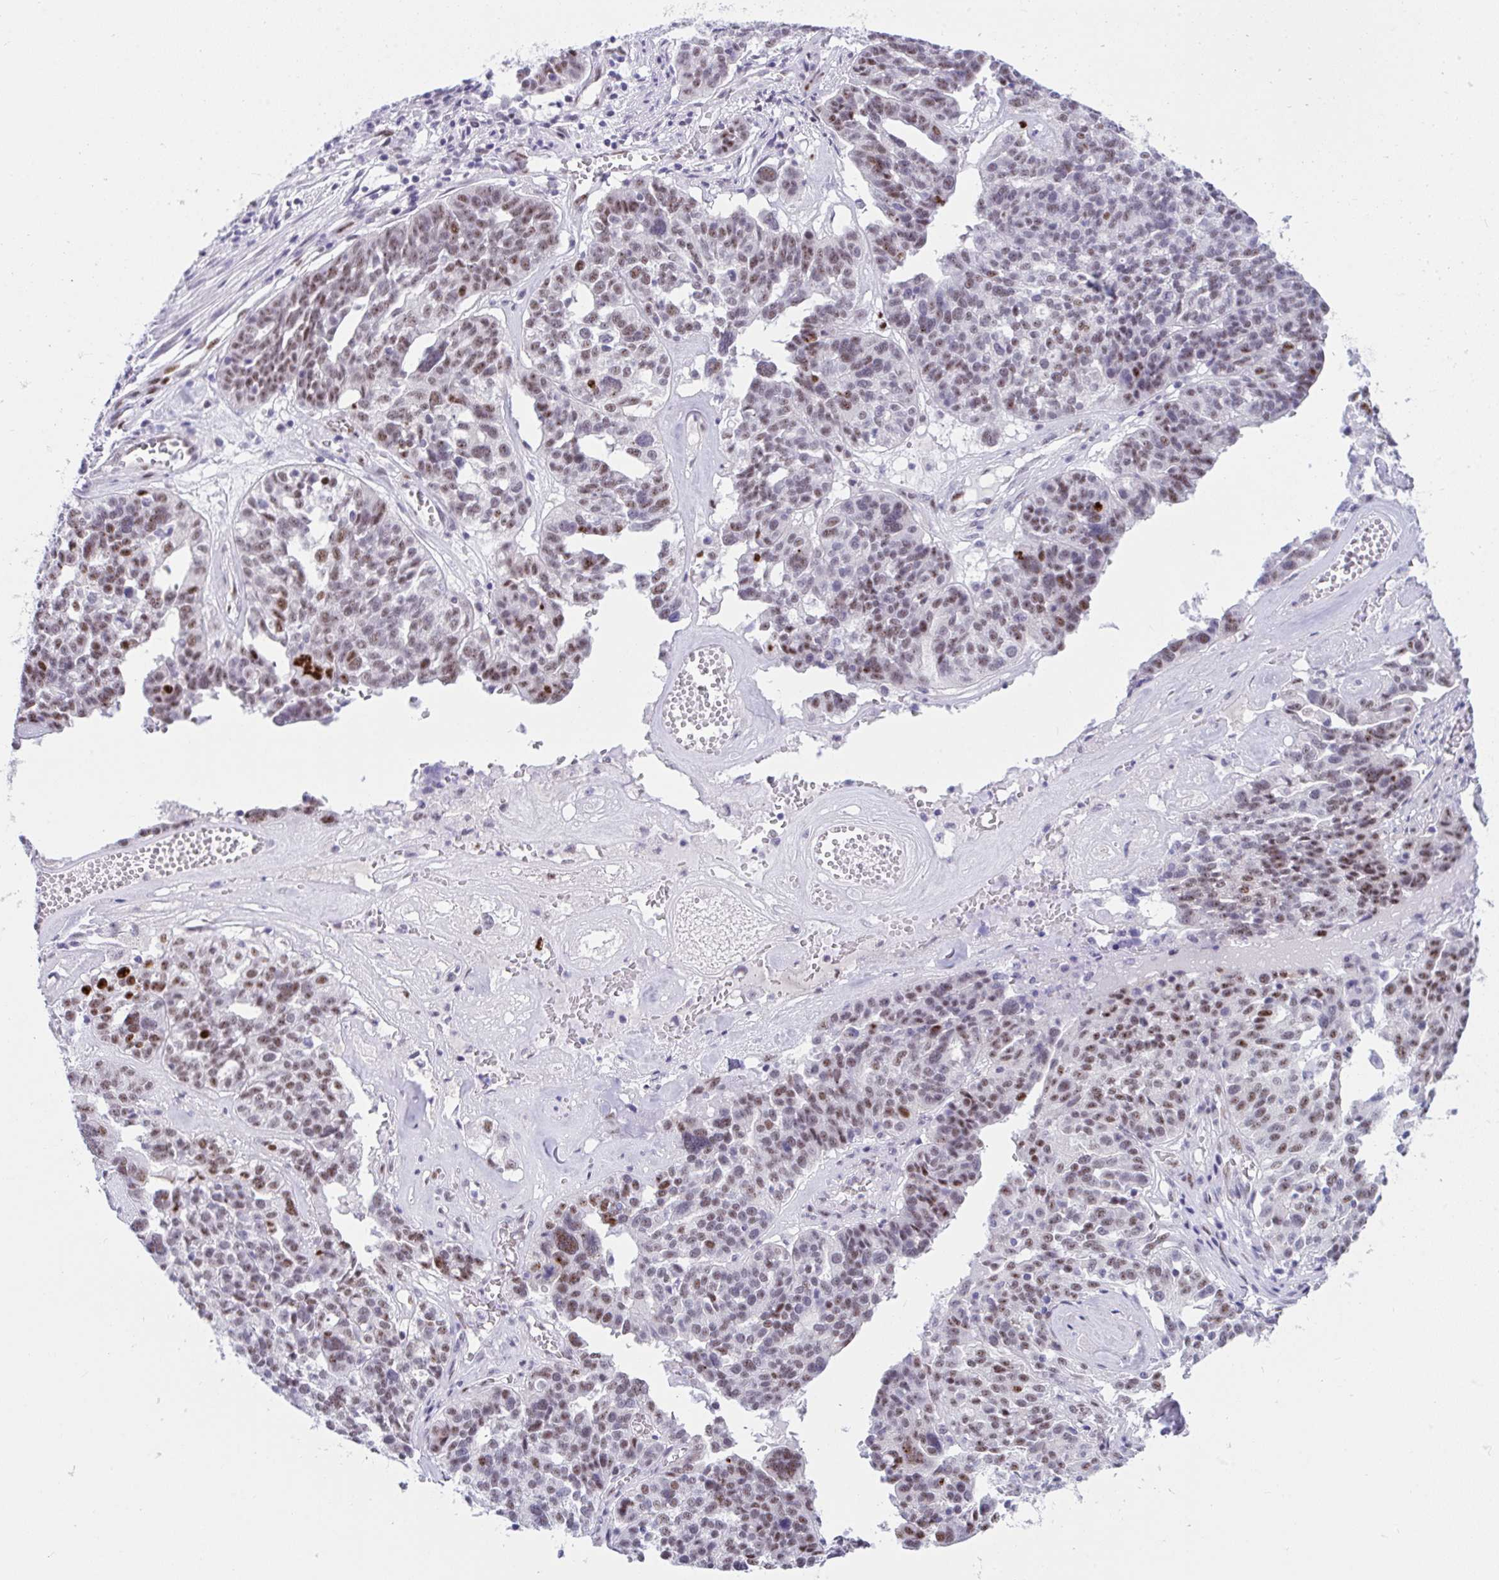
{"staining": {"intensity": "moderate", "quantity": "25%-75%", "location": "nuclear"}, "tissue": "ovarian cancer", "cell_type": "Tumor cells", "image_type": "cancer", "snomed": [{"axis": "morphology", "description": "Cystadenocarcinoma, serous, NOS"}, {"axis": "topography", "description": "Ovary"}], "caption": "IHC image of neoplastic tissue: ovarian cancer stained using IHC exhibits medium levels of moderate protein expression localized specifically in the nuclear of tumor cells, appearing as a nuclear brown color.", "gene": "IKZF2", "patient": {"sex": "female", "age": 59}}